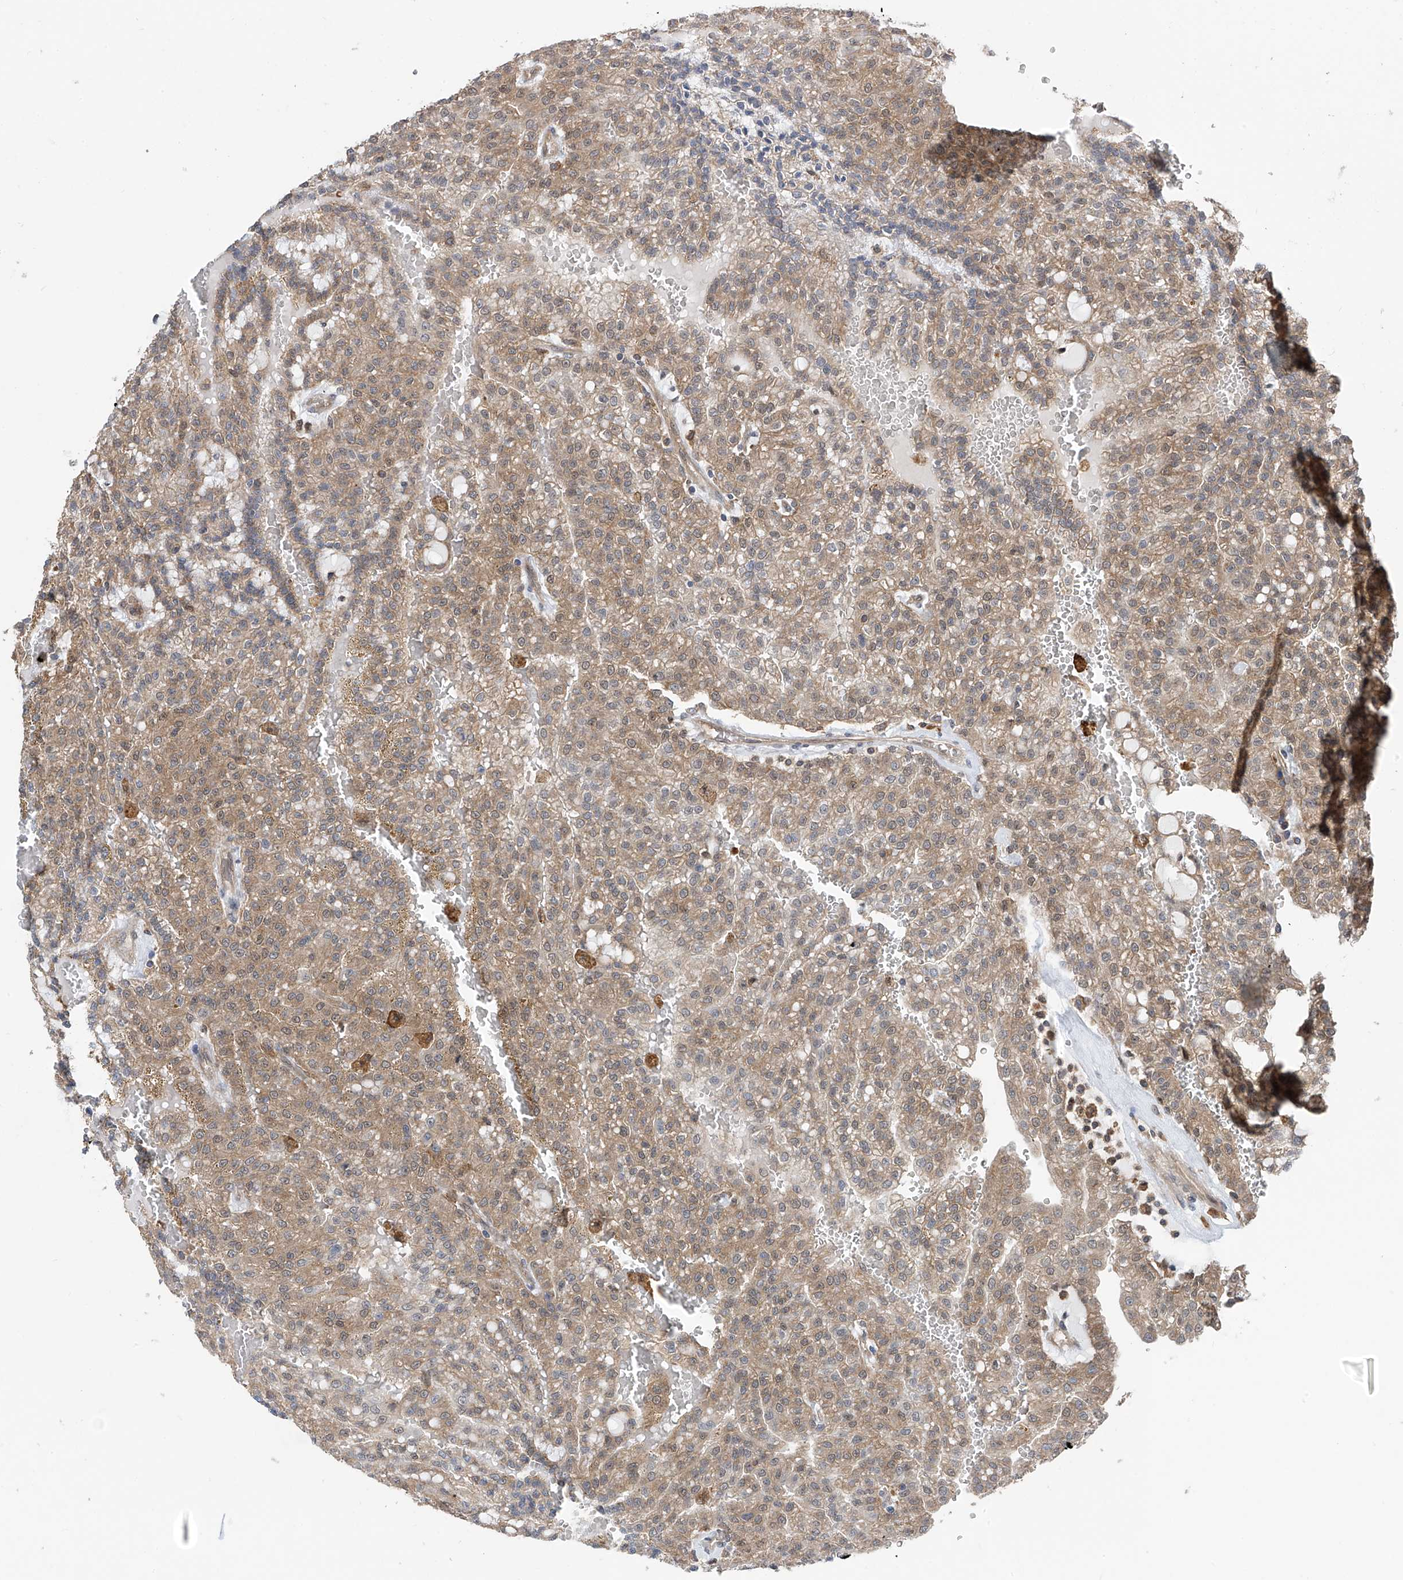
{"staining": {"intensity": "weak", "quantity": ">75%", "location": "cytoplasmic/membranous"}, "tissue": "renal cancer", "cell_type": "Tumor cells", "image_type": "cancer", "snomed": [{"axis": "morphology", "description": "Adenocarcinoma, NOS"}, {"axis": "topography", "description": "Kidney"}], "caption": "Adenocarcinoma (renal) tissue reveals weak cytoplasmic/membranous expression in about >75% of tumor cells, visualized by immunohistochemistry.", "gene": "CHPF", "patient": {"sex": "male", "age": 63}}